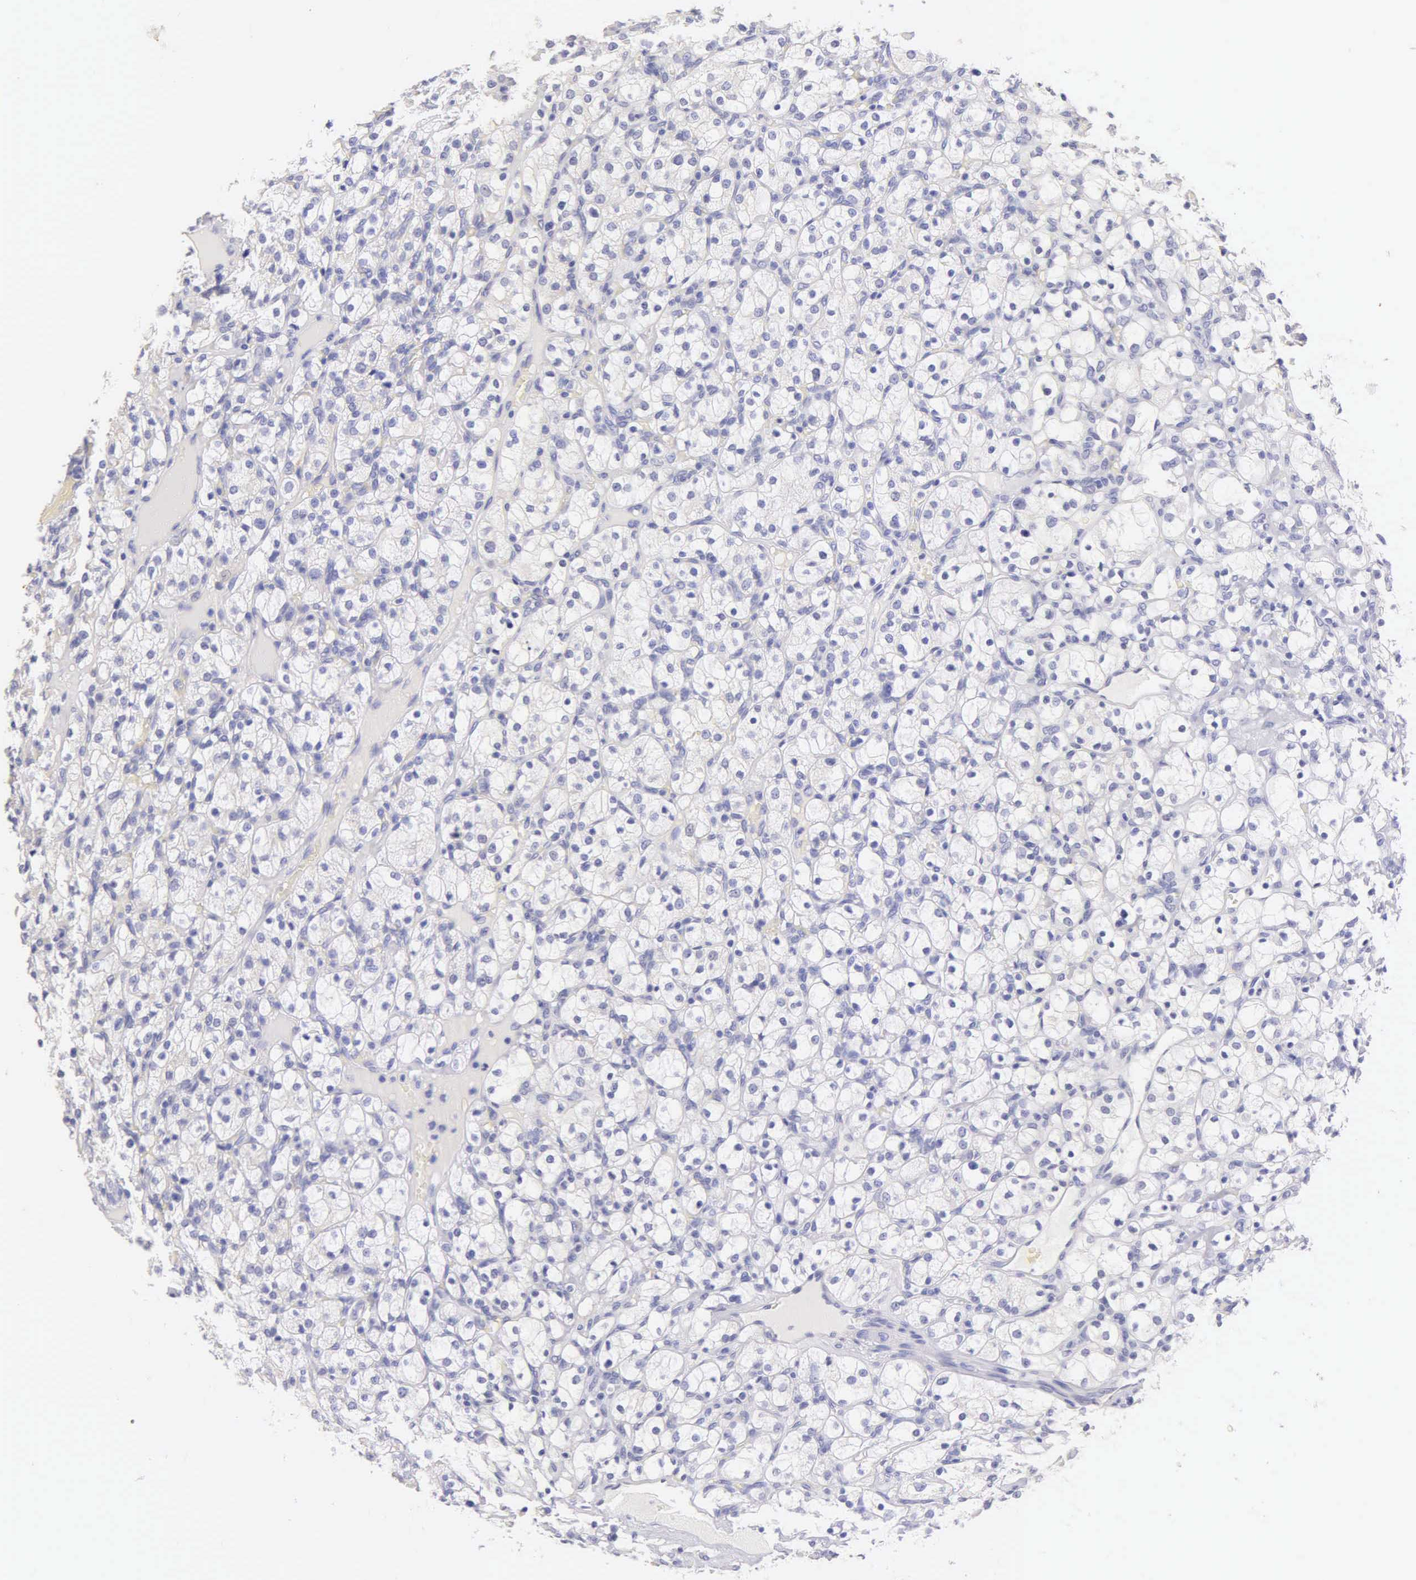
{"staining": {"intensity": "negative", "quantity": "none", "location": "none"}, "tissue": "renal cancer", "cell_type": "Tumor cells", "image_type": "cancer", "snomed": [{"axis": "morphology", "description": "Adenocarcinoma, NOS"}, {"axis": "topography", "description": "Kidney"}], "caption": "Immunohistochemistry (IHC) image of neoplastic tissue: renal cancer (adenocarcinoma) stained with DAB exhibits no significant protein staining in tumor cells.", "gene": "KRT17", "patient": {"sex": "female", "age": 83}}